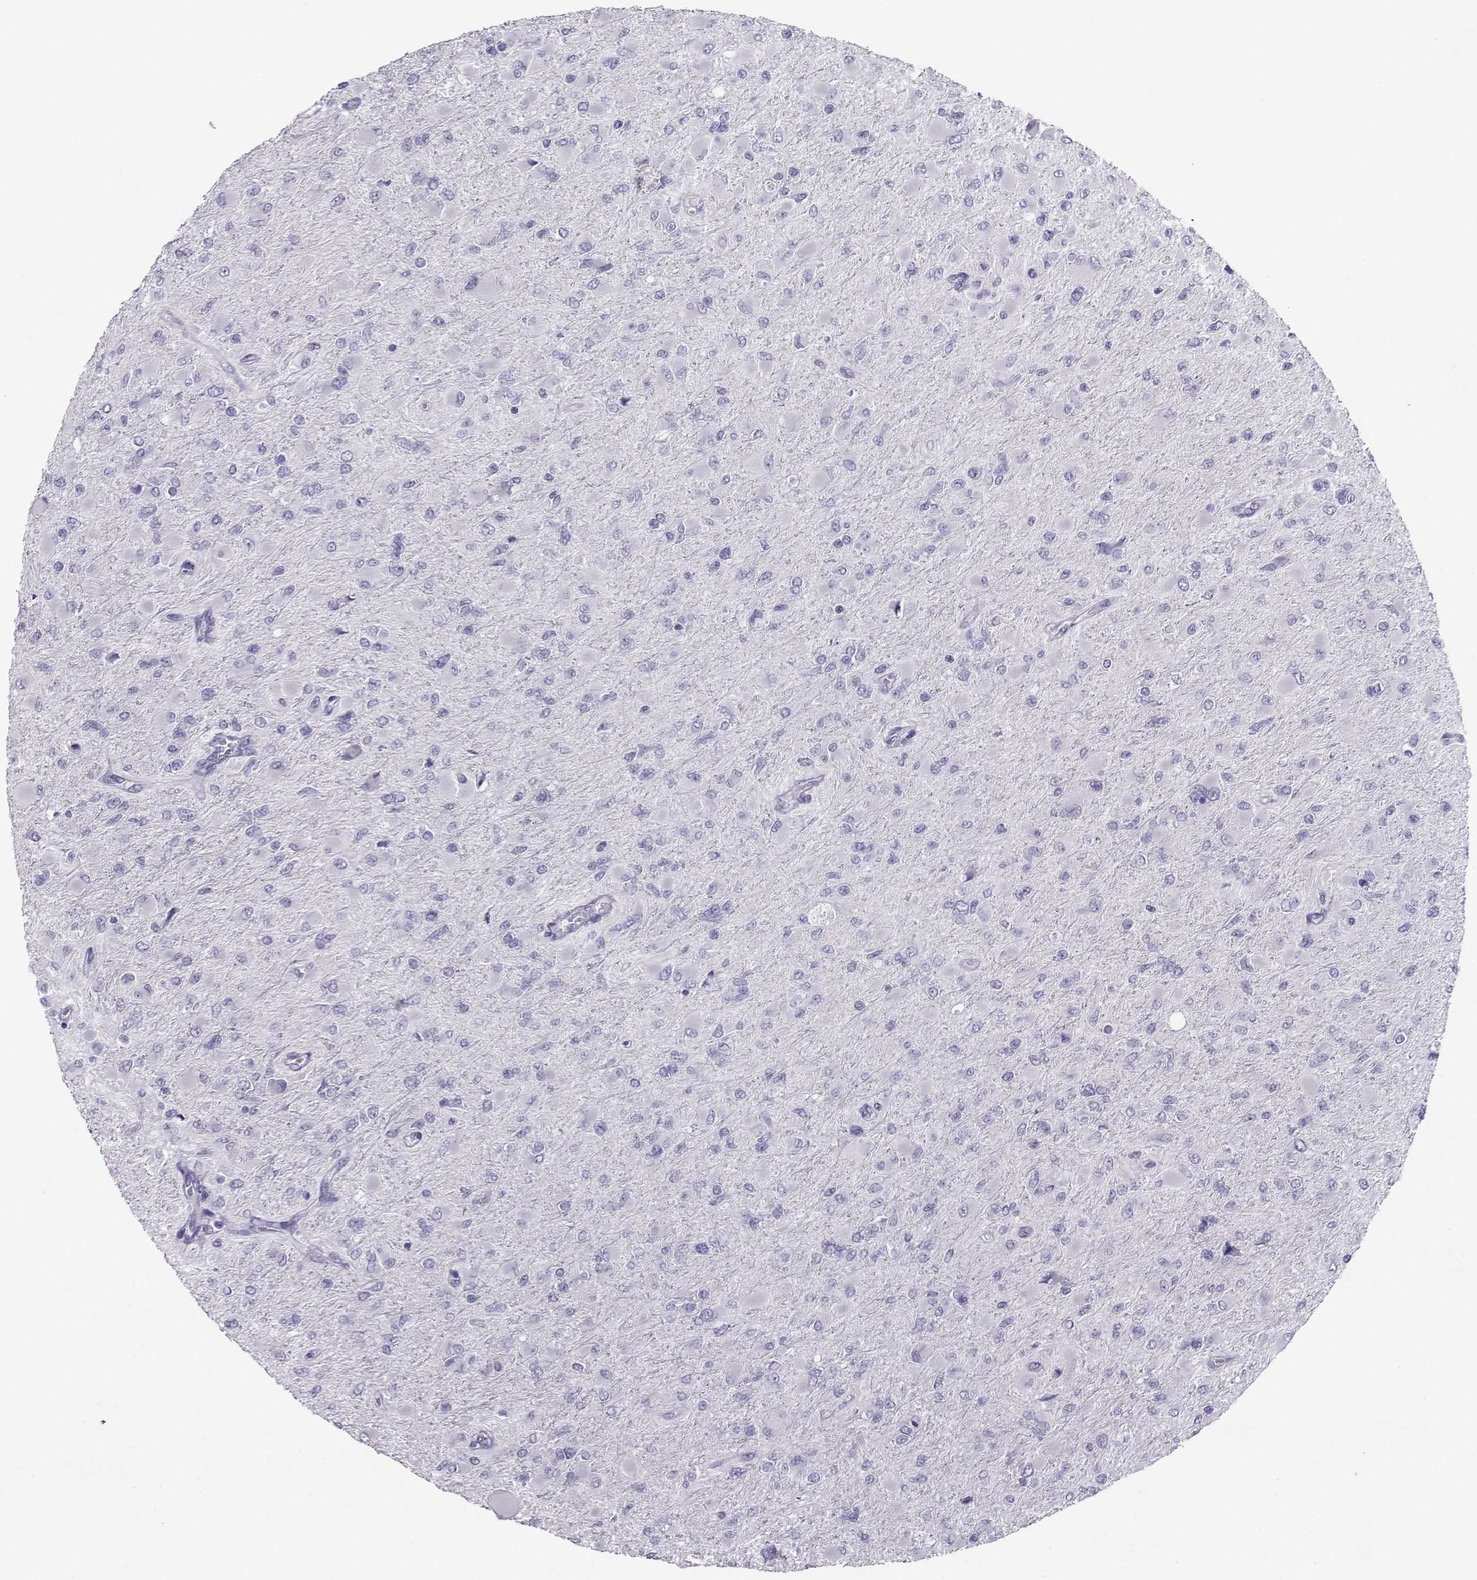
{"staining": {"intensity": "negative", "quantity": "none", "location": "none"}, "tissue": "glioma", "cell_type": "Tumor cells", "image_type": "cancer", "snomed": [{"axis": "morphology", "description": "Glioma, malignant, High grade"}, {"axis": "topography", "description": "Cerebral cortex"}], "caption": "This is an immunohistochemistry histopathology image of glioma. There is no positivity in tumor cells.", "gene": "PGK1", "patient": {"sex": "female", "age": 36}}